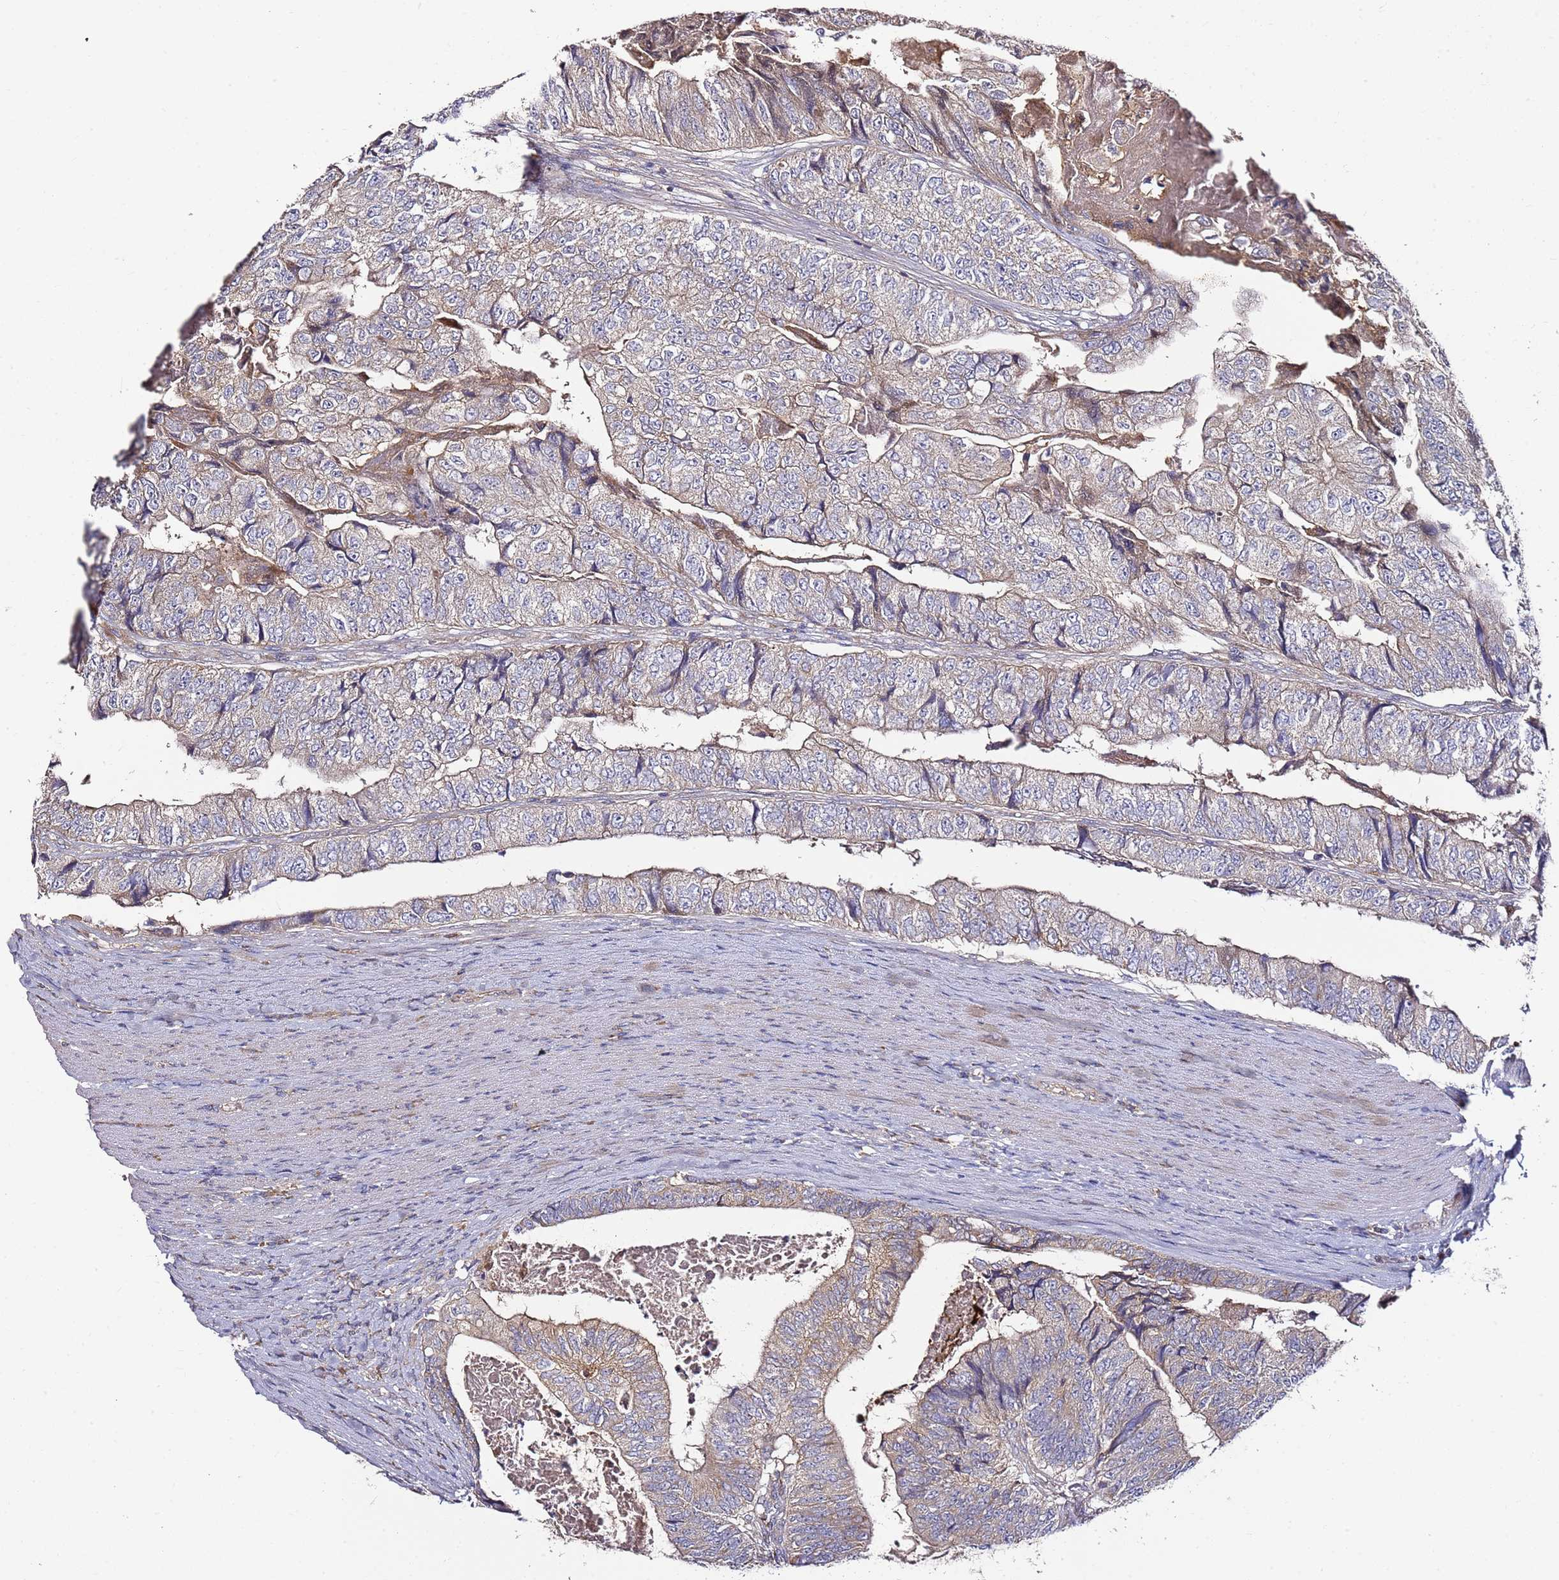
{"staining": {"intensity": "weak", "quantity": "25%-75%", "location": "cytoplasmic/membranous"}, "tissue": "colorectal cancer", "cell_type": "Tumor cells", "image_type": "cancer", "snomed": [{"axis": "morphology", "description": "Adenocarcinoma, NOS"}, {"axis": "topography", "description": "Colon"}], "caption": "Immunohistochemistry (IHC) of human colorectal cancer demonstrates low levels of weak cytoplasmic/membranous positivity in approximately 25%-75% of tumor cells.", "gene": "KRTAP21-3", "patient": {"sex": "female", "age": 67}}